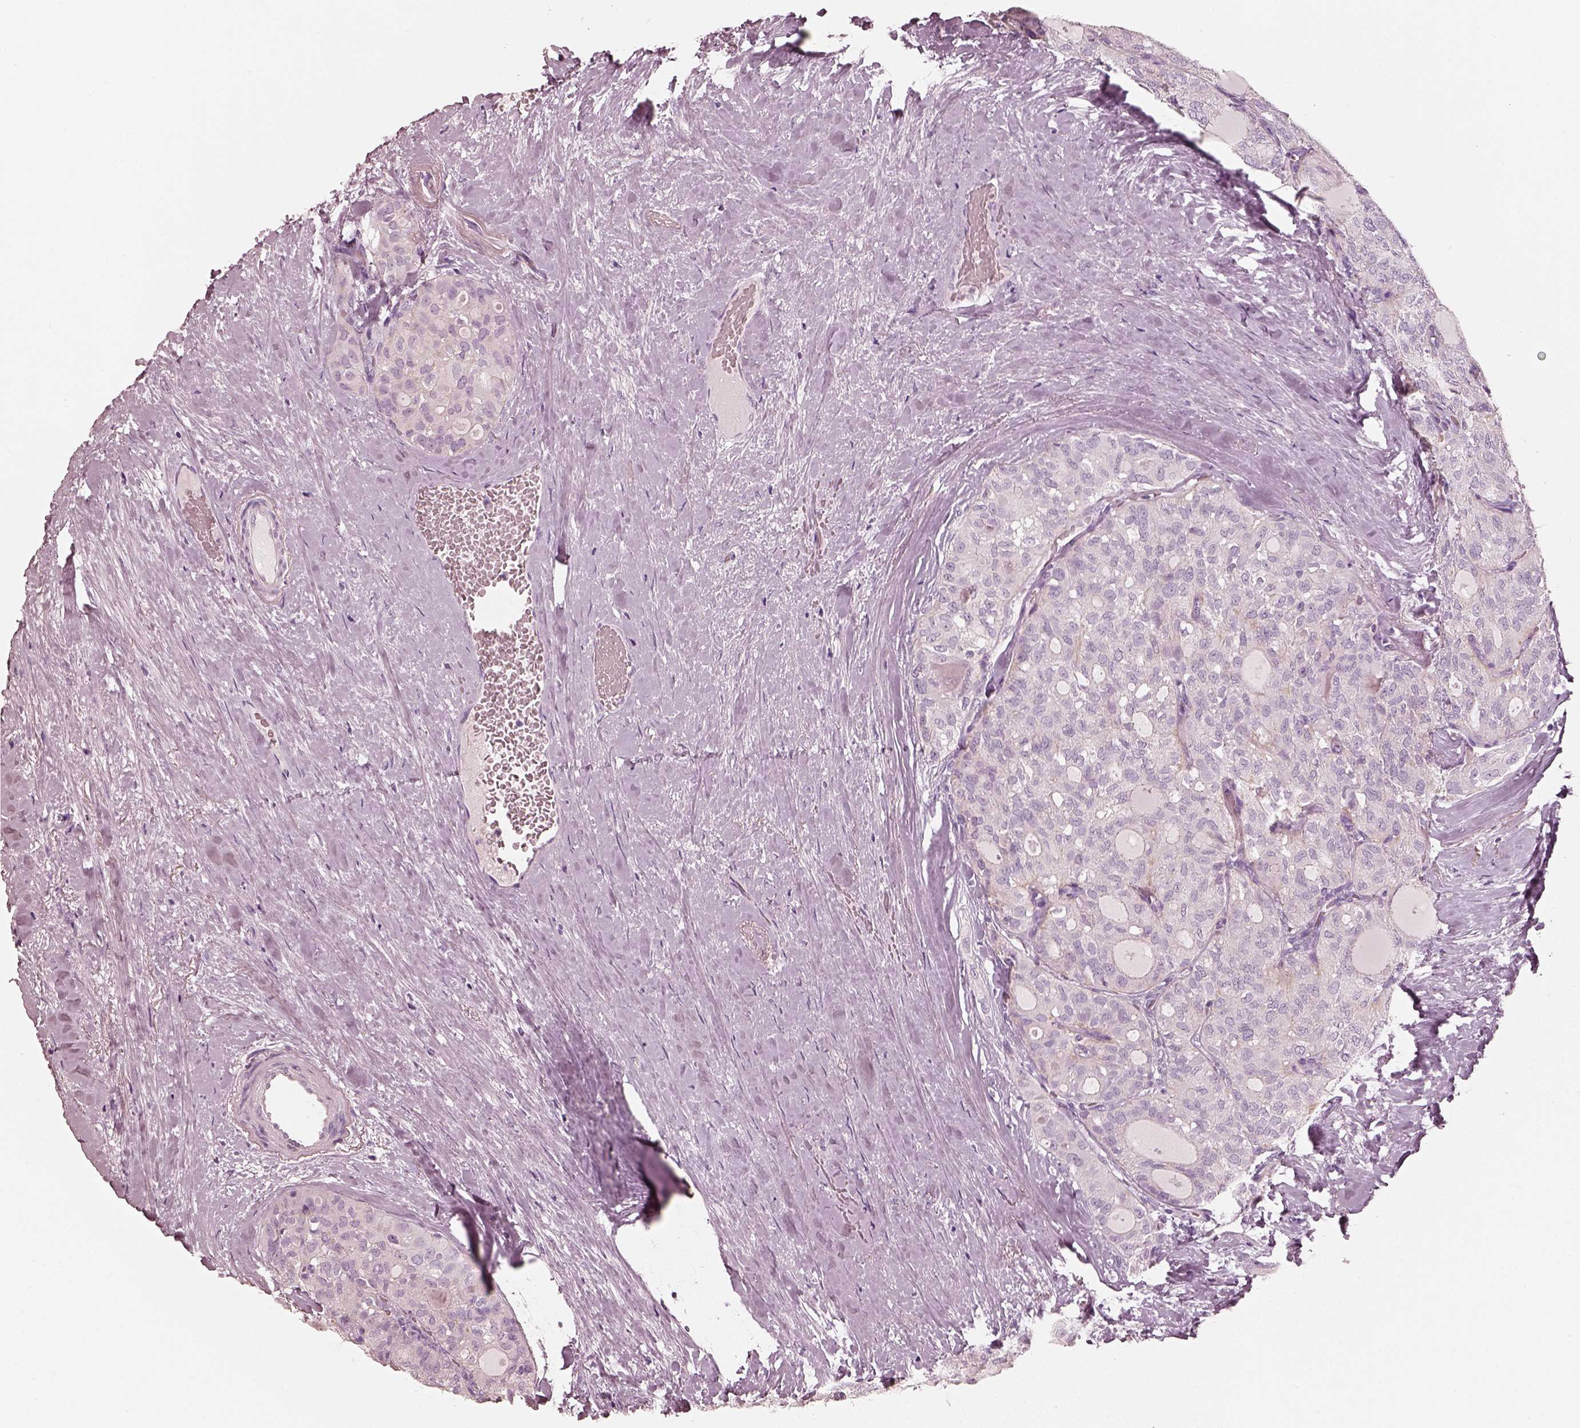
{"staining": {"intensity": "negative", "quantity": "none", "location": "none"}, "tissue": "thyroid cancer", "cell_type": "Tumor cells", "image_type": "cancer", "snomed": [{"axis": "morphology", "description": "Follicular adenoma carcinoma, NOS"}, {"axis": "topography", "description": "Thyroid gland"}], "caption": "The micrograph exhibits no staining of tumor cells in thyroid cancer (follicular adenoma carcinoma).", "gene": "R3HDML", "patient": {"sex": "male", "age": 75}}